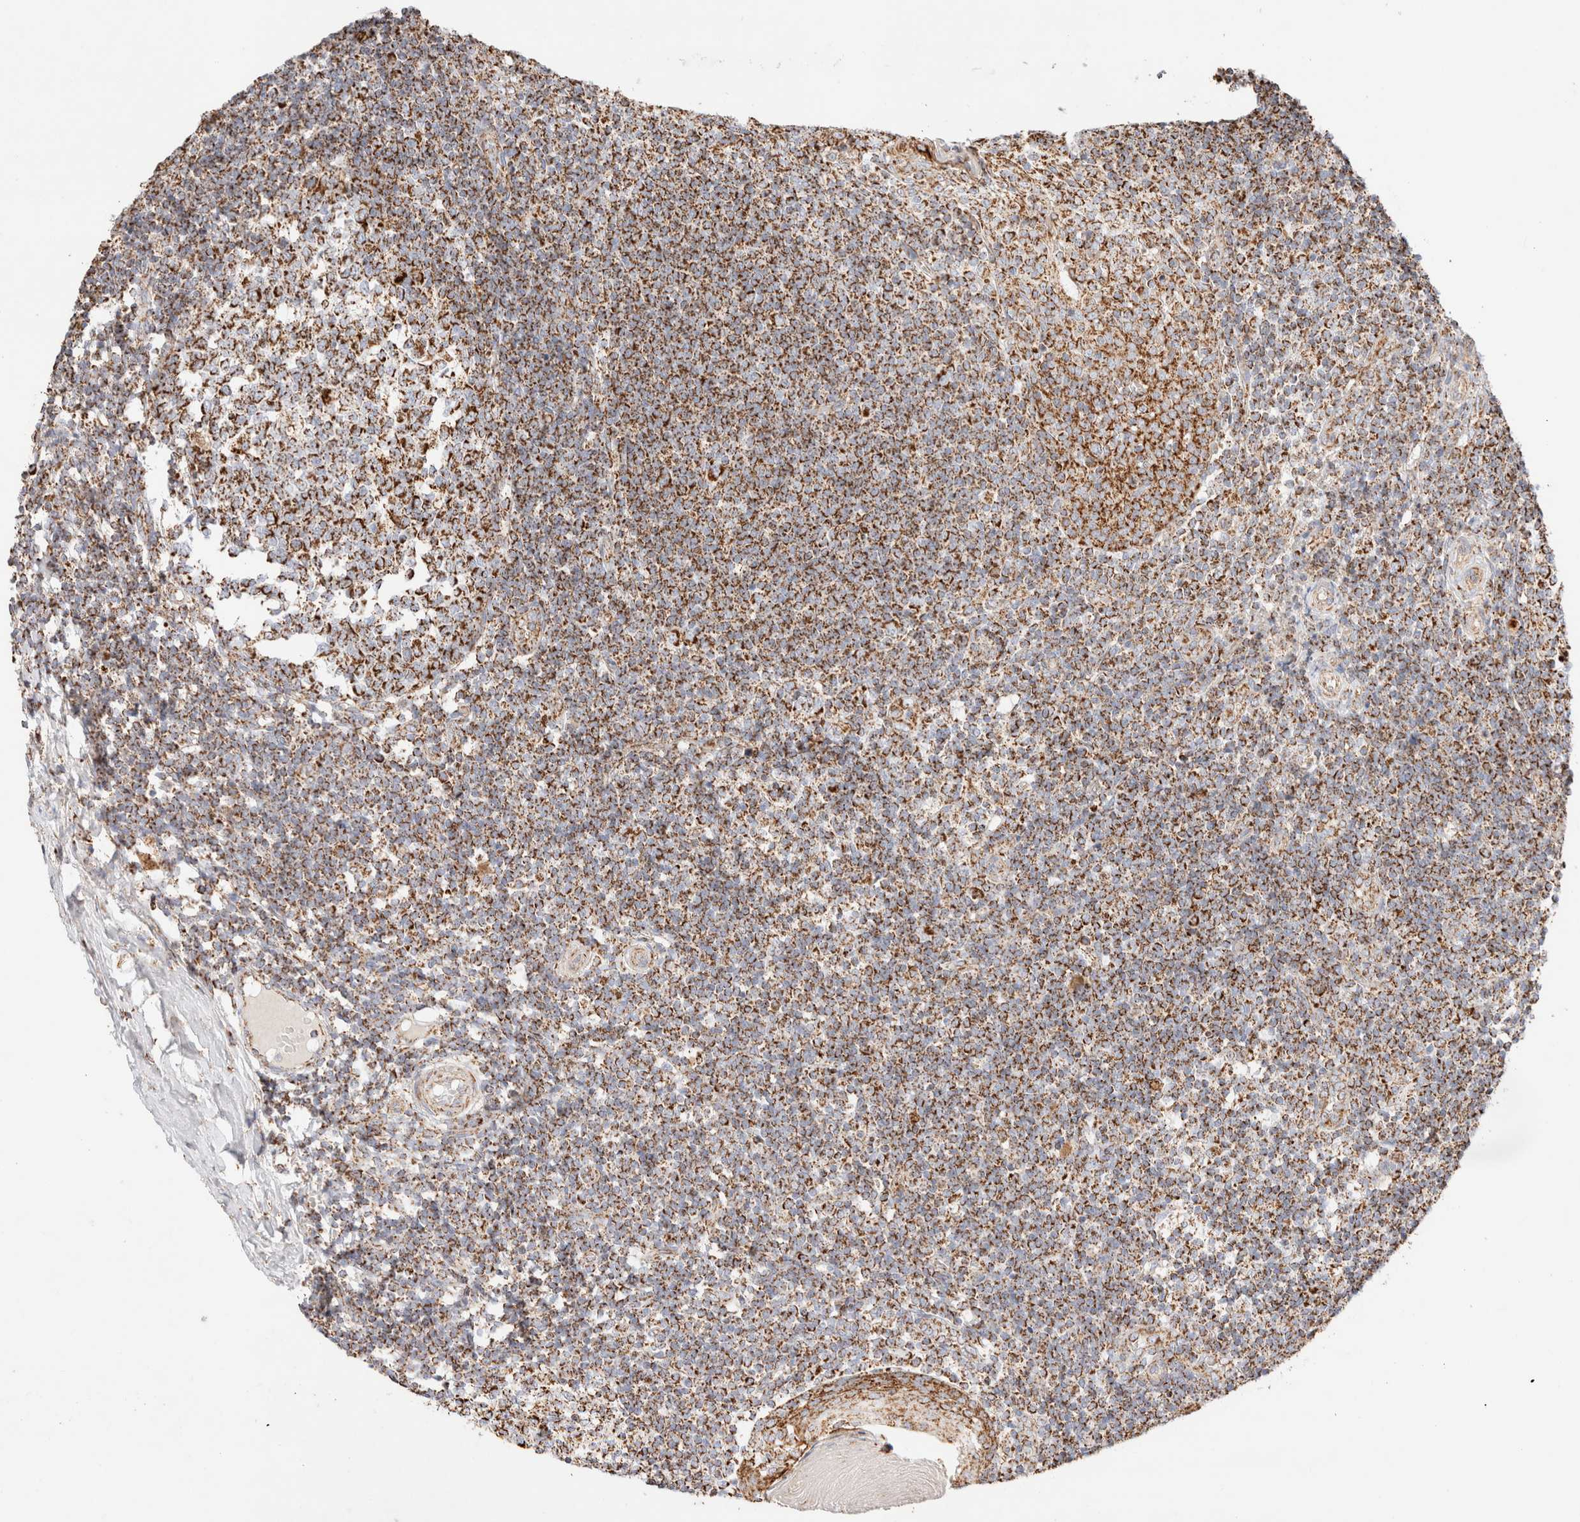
{"staining": {"intensity": "strong", "quantity": ">75%", "location": "cytoplasmic/membranous"}, "tissue": "tonsil", "cell_type": "Germinal center cells", "image_type": "normal", "snomed": [{"axis": "morphology", "description": "Normal tissue, NOS"}, {"axis": "topography", "description": "Tonsil"}], "caption": "Immunohistochemical staining of normal human tonsil reveals high levels of strong cytoplasmic/membranous expression in about >75% of germinal center cells. (brown staining indicates protein expression, while blue staining denotes nuclei).", "gene": "PHB2", "patient": {"sex": "female", "age": 19}}